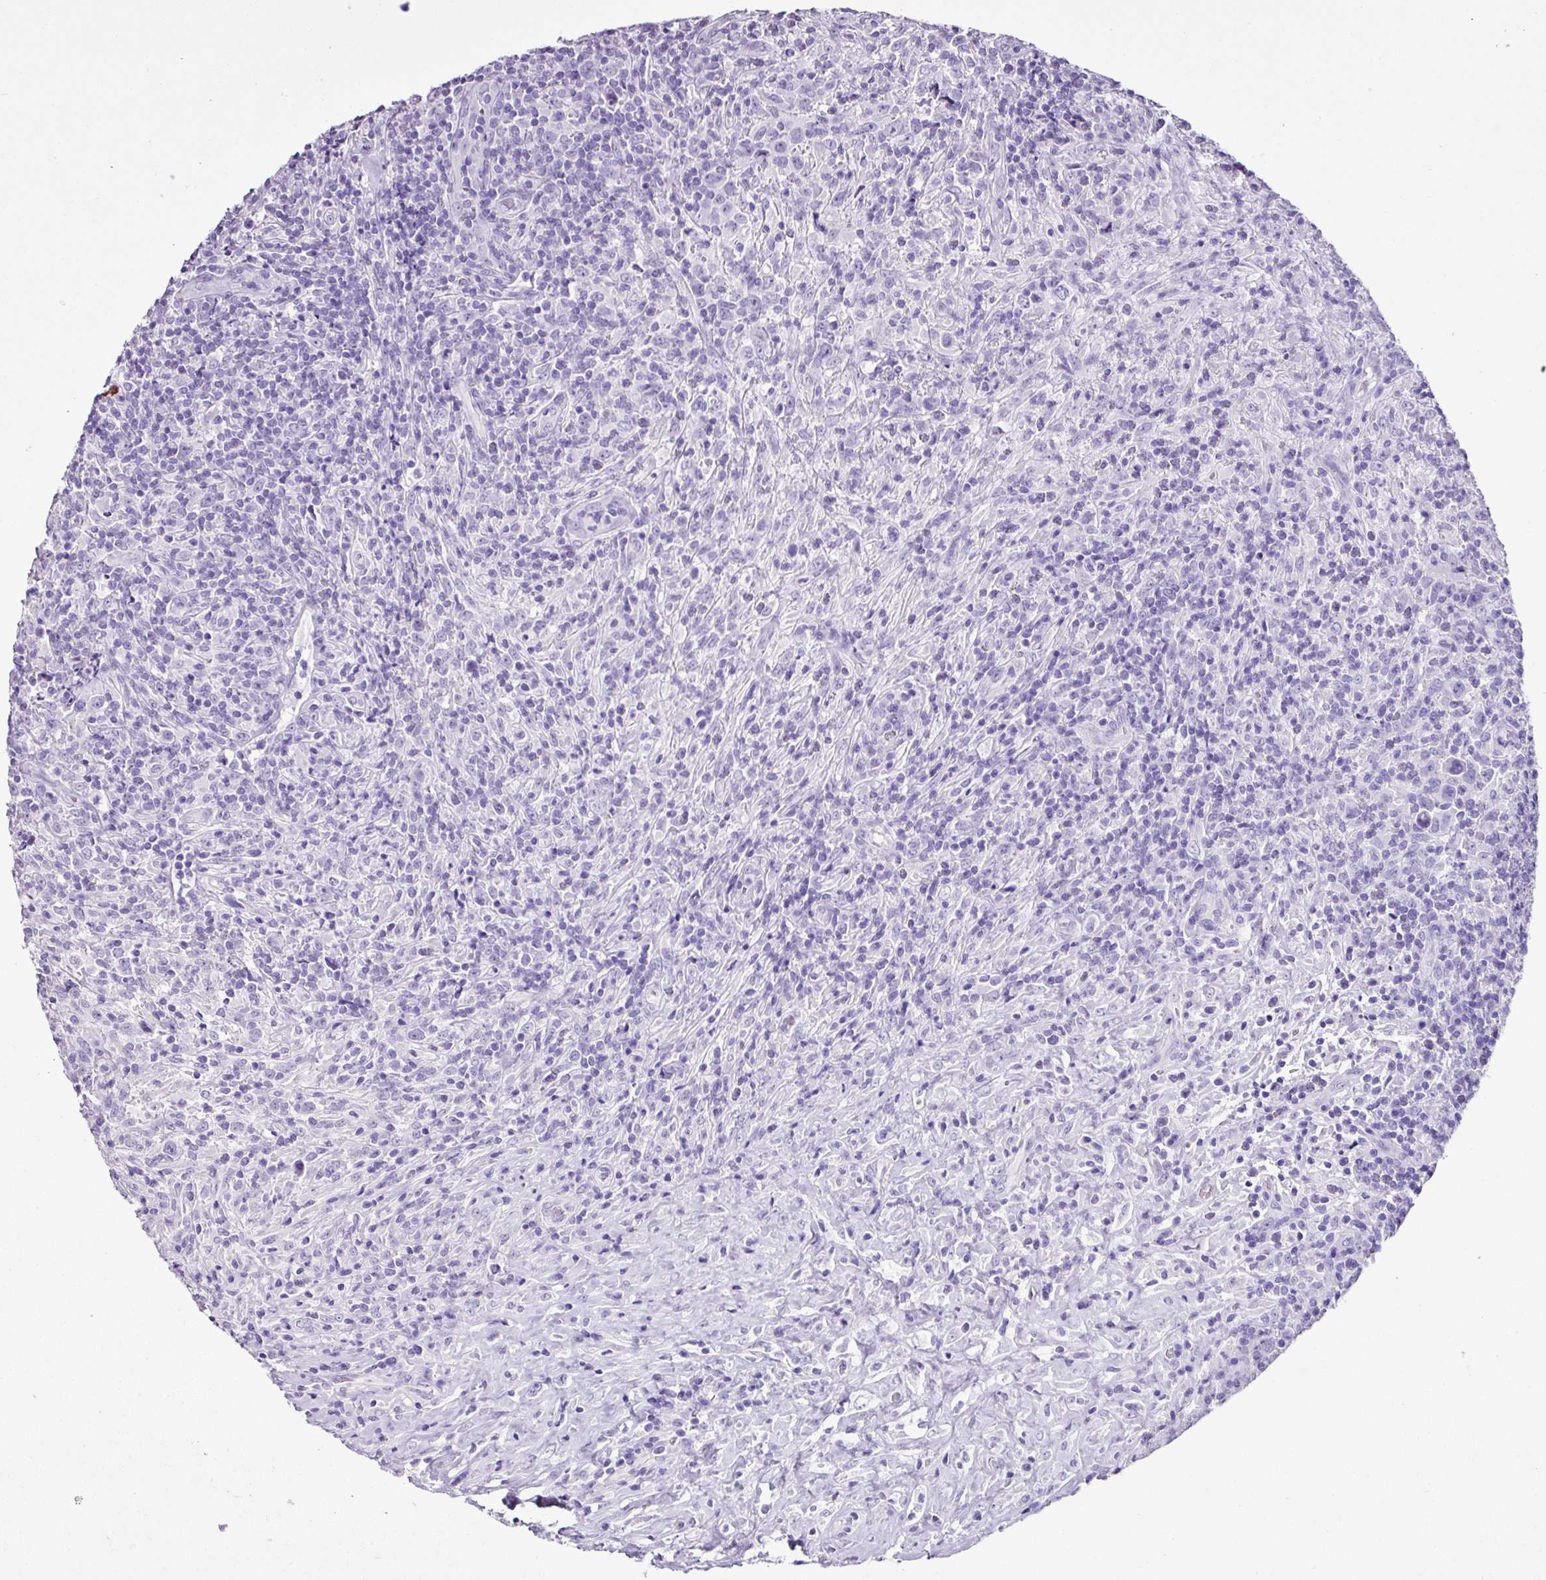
{"staining": {"intensity": "negative", "quantity": "none", "location": "none"}, "tissue": "lymphoma", "cell_type": "Tumor cells", "image_type": "cancer", "snomed": [{"axis": "morphology", "description": "Hodgkin's disease, NOS"}, {"axis": "topography", "description": "Lymph node"}], "caption": "Tumor cells are negative for brown protein staining in lymphoma.", "gene": "PGR", "patient": {"sex": "female", "age": 18}}